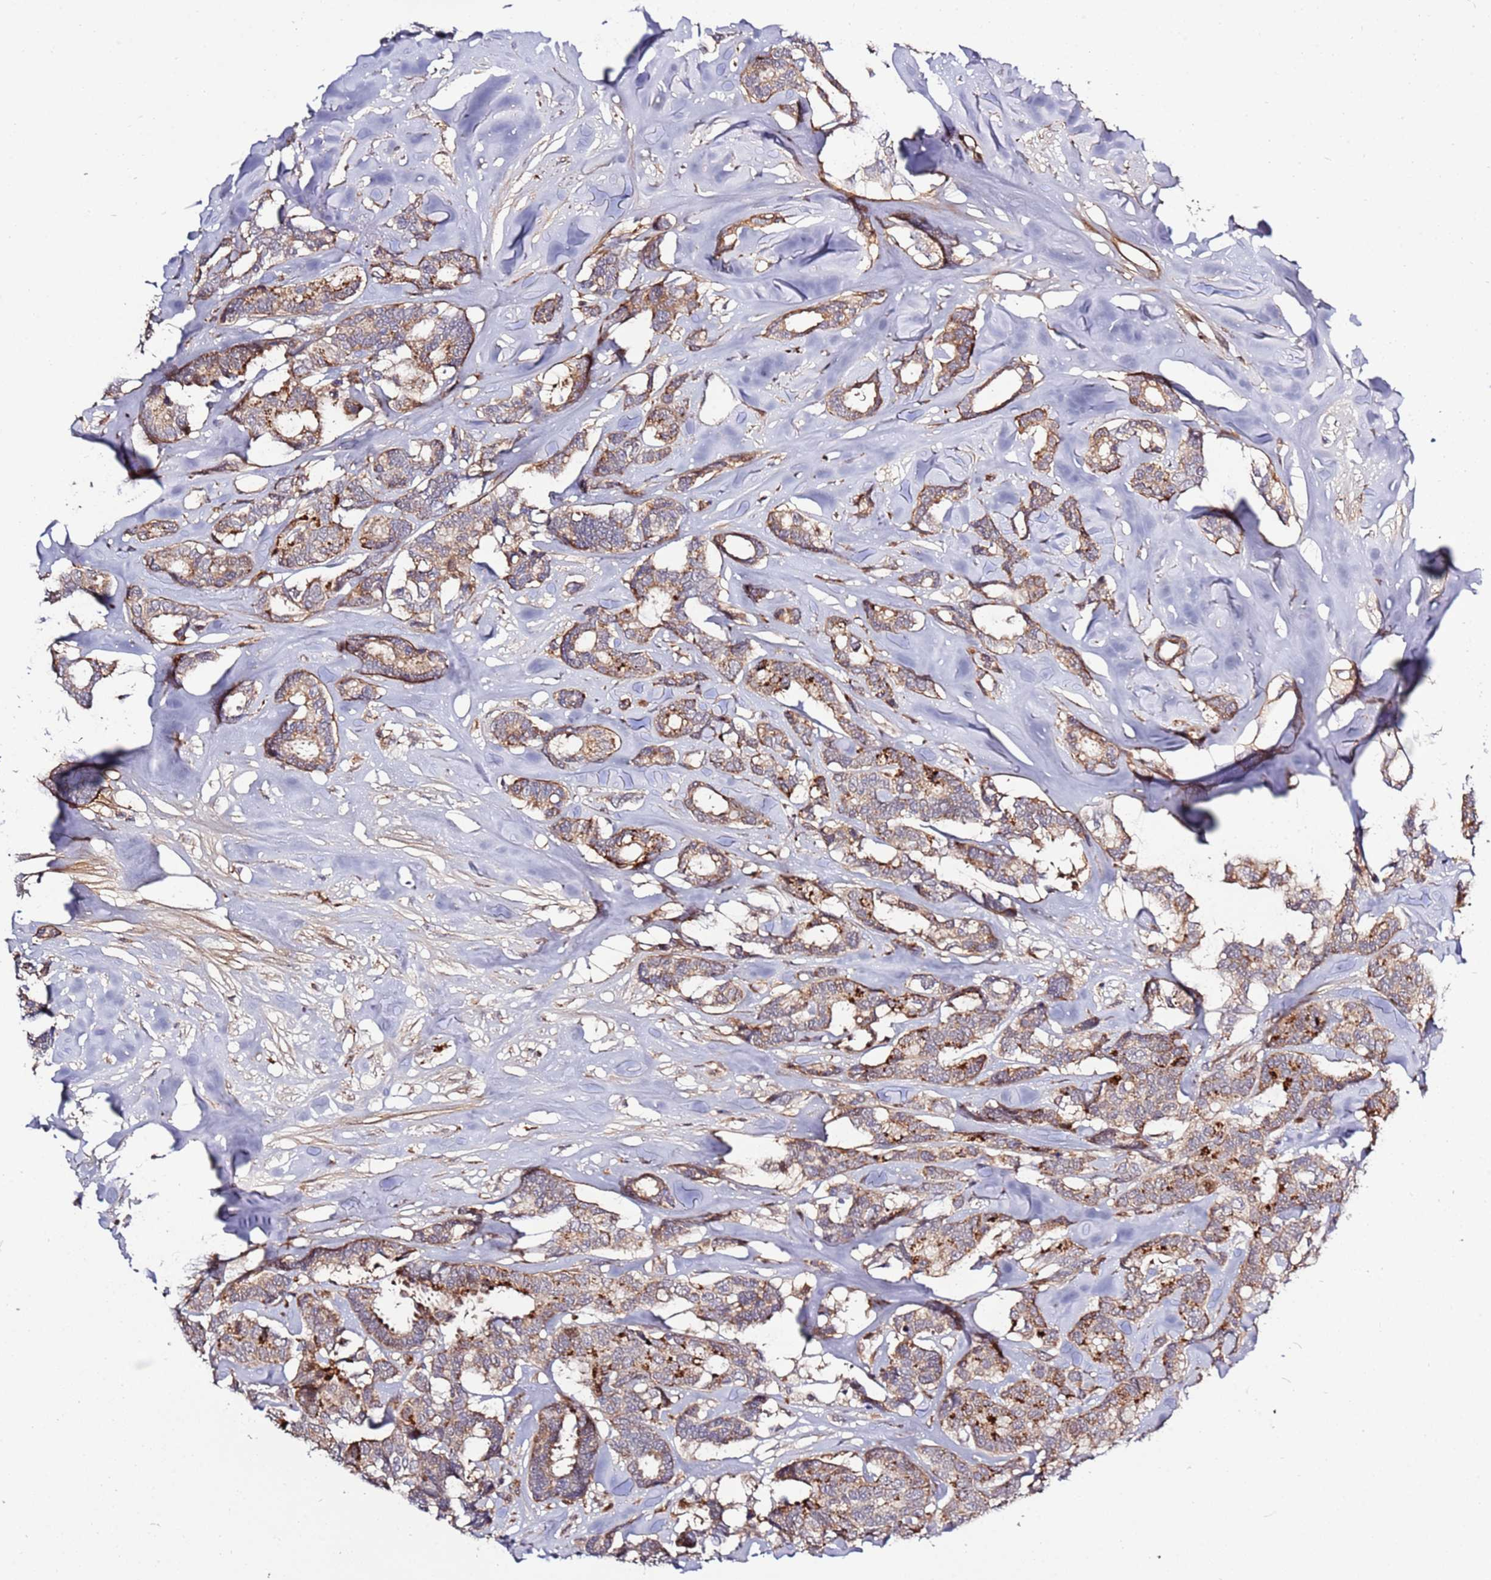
{"staining": {"intensity": "moderate", "quantity": ">75%", "location": "cytoplasmic/membranous"}, "tissue": "breast cancer", "cell_type": "Tumor cells", "image_type": "cancer", "snomed": [{"axis": "morphology", "description": "Duct carcinoma"}, {"axis": "topography", "description": "Breast"}], "caption": "This is a photomicrograph of immunohistochemistry staining of intraductal carcinoma (breast), which shows moderate staining in the cytoplasmic/membranous of tumor cells.", "gene": "RHBDL1", "patient": {"sex": "female", "age": 87}}